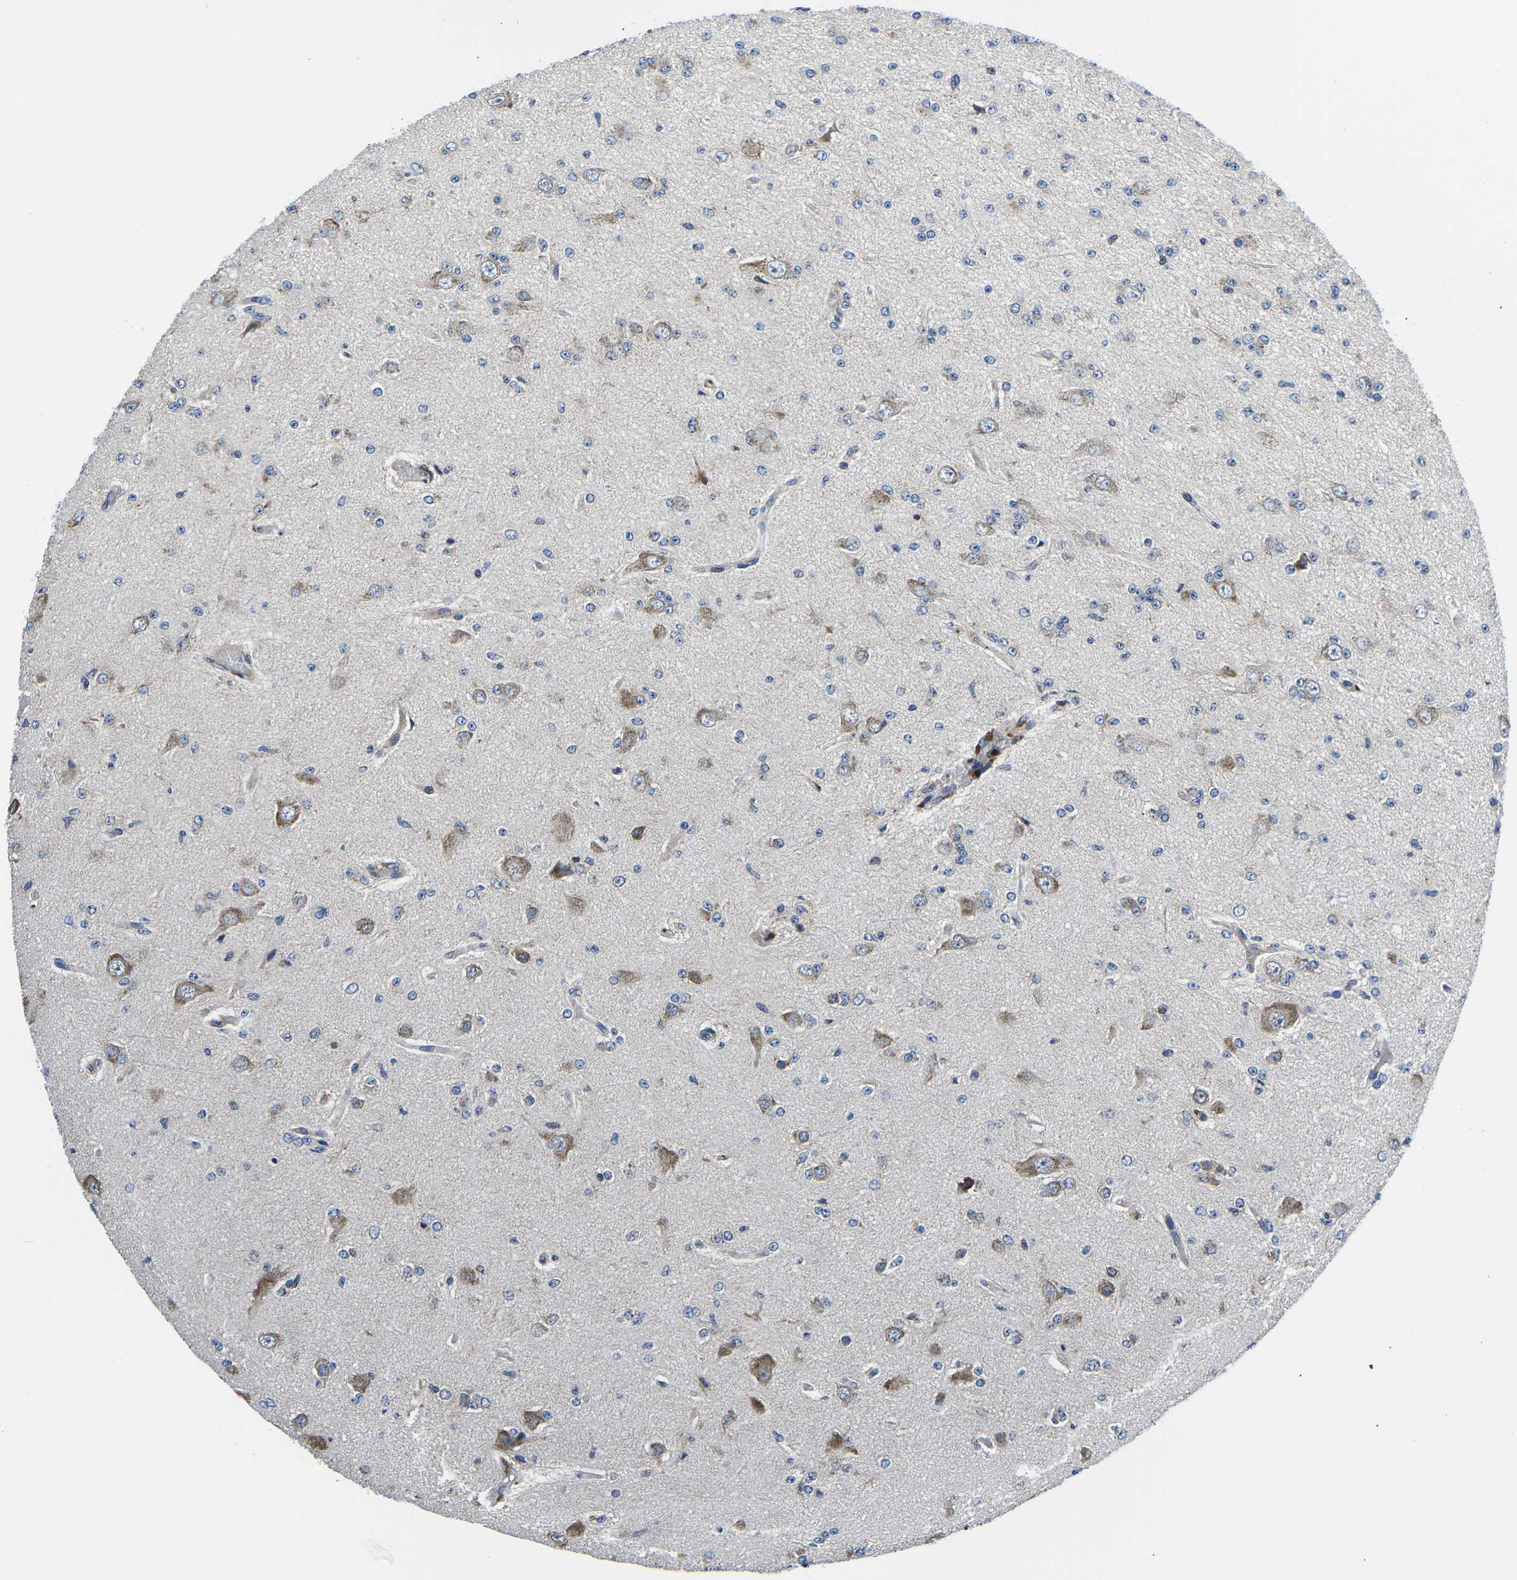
{"staining": {"intensity": "weak", "quantity": "<25%", "location": "cytoplasmic/membranous"}, "tissue": "glioma", "cell_type": "Tumor cells", "image_type": "cancer", "snomed": [{"axis": "morphology", "description": "Glioma, malignant, Low grade"}, {"axis": "topography", "description": "Brain"}], "caption": "Protein analysis of malignant glioma (low-grade) shows no significant positivity in tumor cells.", "gene": "EIF4E", "patient": {"sex": "male", "age": 38}}